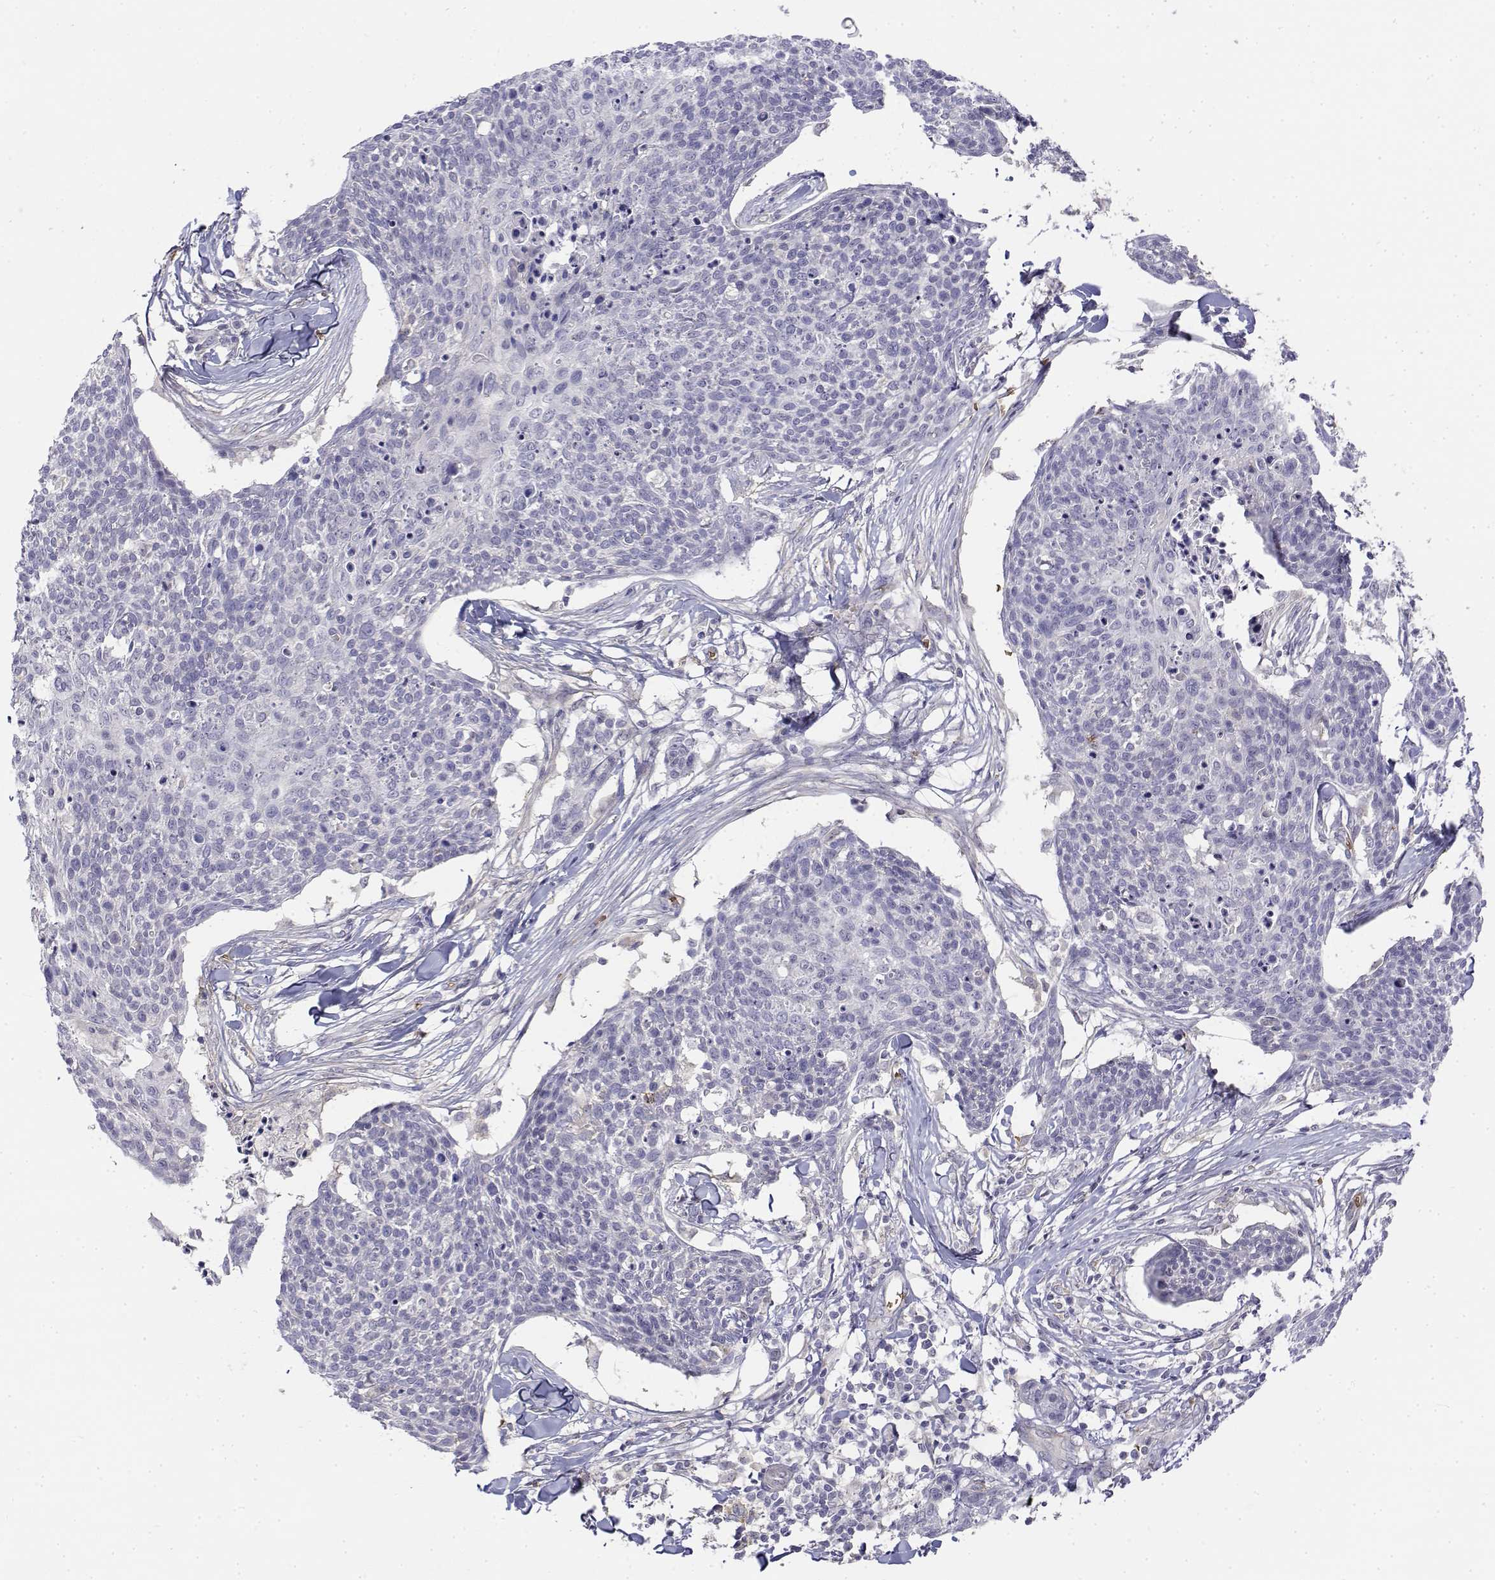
{"staining": {"intensity": "negative", "quantity": "none", "location": "none"}, "tissue": "skin cancer", "cell_type": "Tumor cells", "image_type": "cancer", "snomed": [{"axis": "morphology", "description": "Squamous cell carcinoma, NOS"}, {"axis": "topography", "description": "Skin"}, {"axis": "topography", "description": "Vulva"}], "caption": "A histopathology image of squamous cell carcinoma (skin) stained for a protein reveals no brown staining in tumor cells. (DAB (3,3'-diaminobenzidine) immunohistochemistry with hematoxylin counter stain).", "gene": "CADM1", "patient": {"sex": "female", "age": 75}}